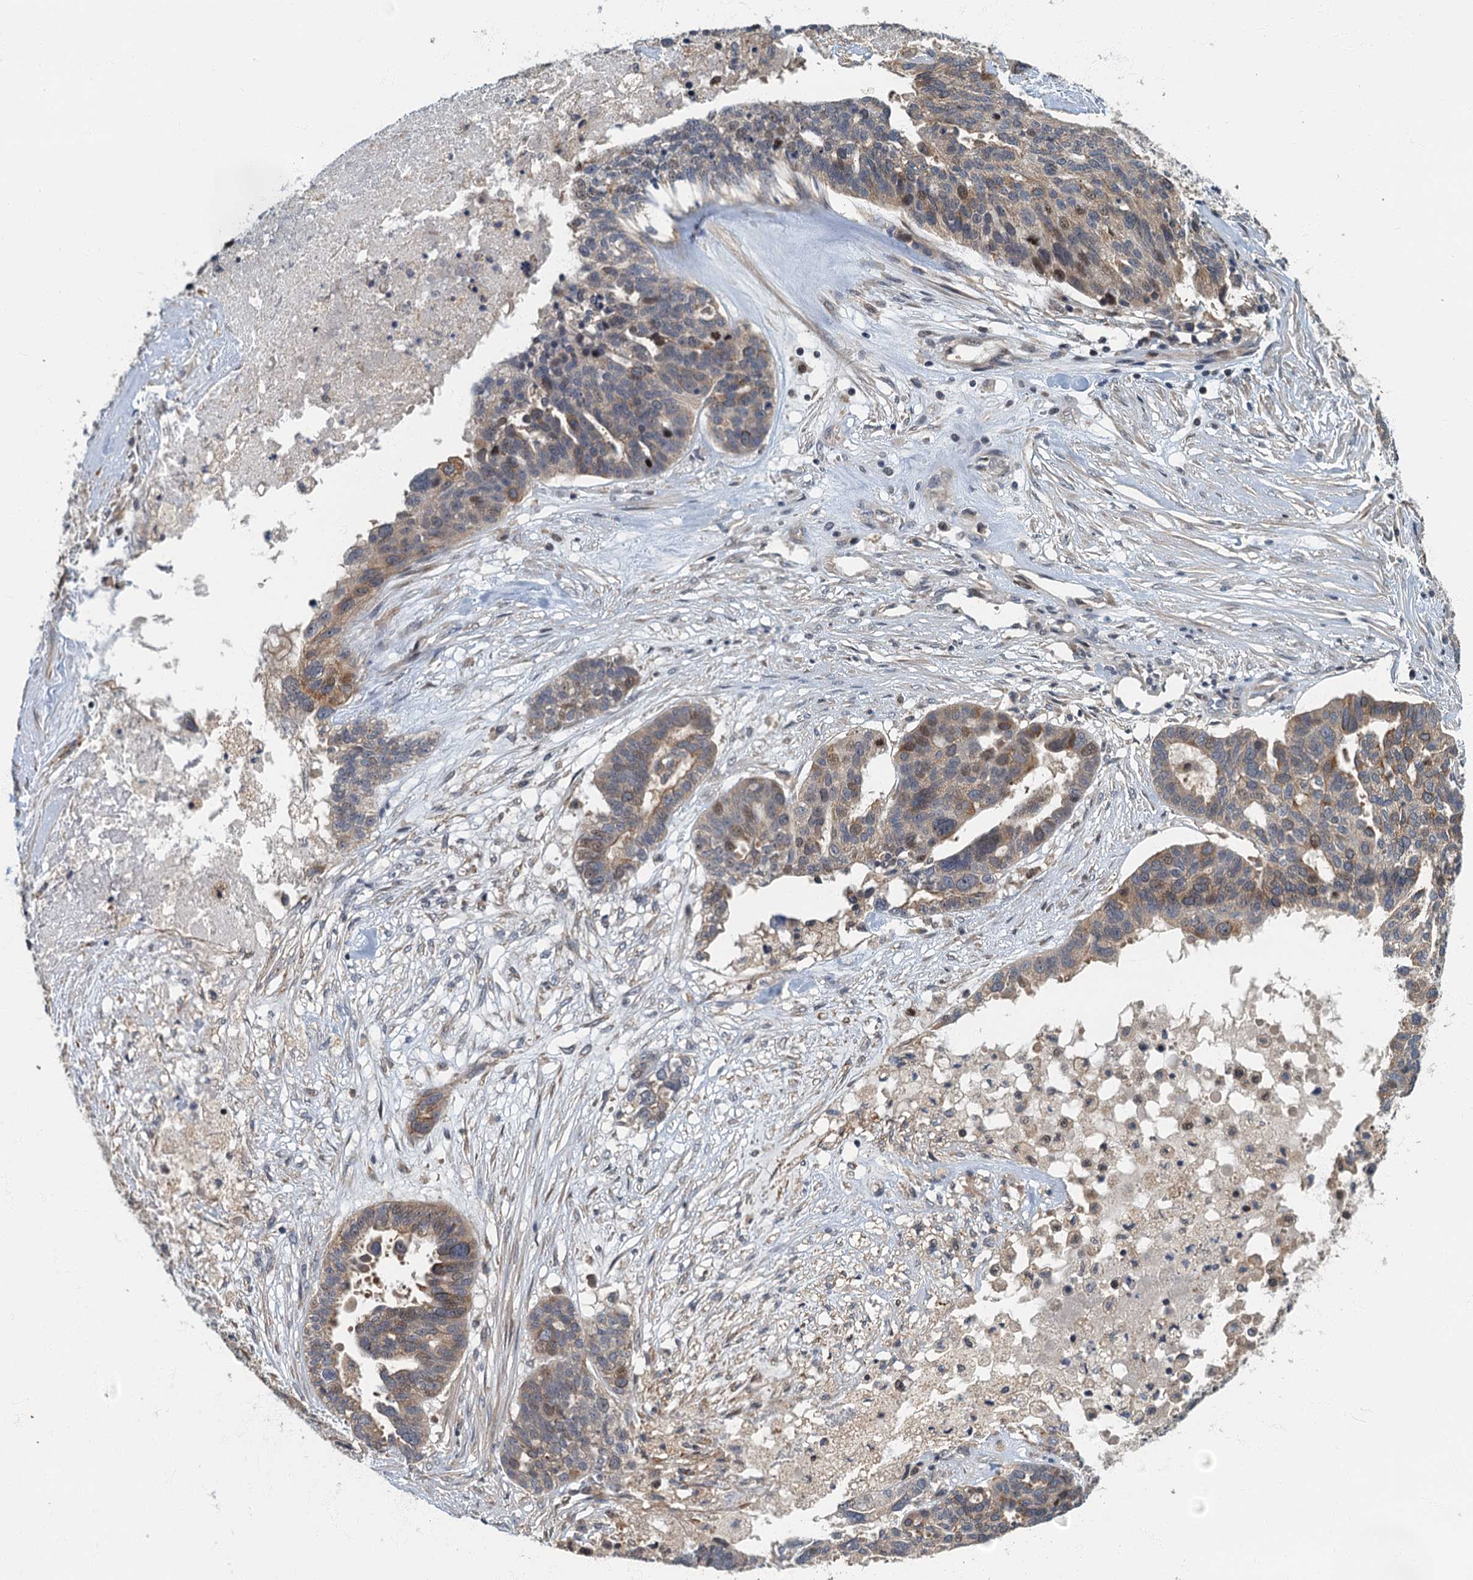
{"staining": {"intensity": "weak", "quantity": "25%-75%", "location": "cytoplasmic/membranous,nuclear"}, "tissue": "ovarian cancer", "cell_type": "Tumor cells", "image_type": "cancer", "snomed": [{"axis": "morphology", "description": "Cystadenocarcinoma, serous, NOS"}, {"axis": "topography", "description": "Ovary"}], "caption": "Weak cytoplasmic/membranous and nuclear positivity is appreciated in approximately 25%-75% of tumor cells in ovarian cancer.", "gene": "CKAP2L", "patient": {"sex": "female", "age": 59}}